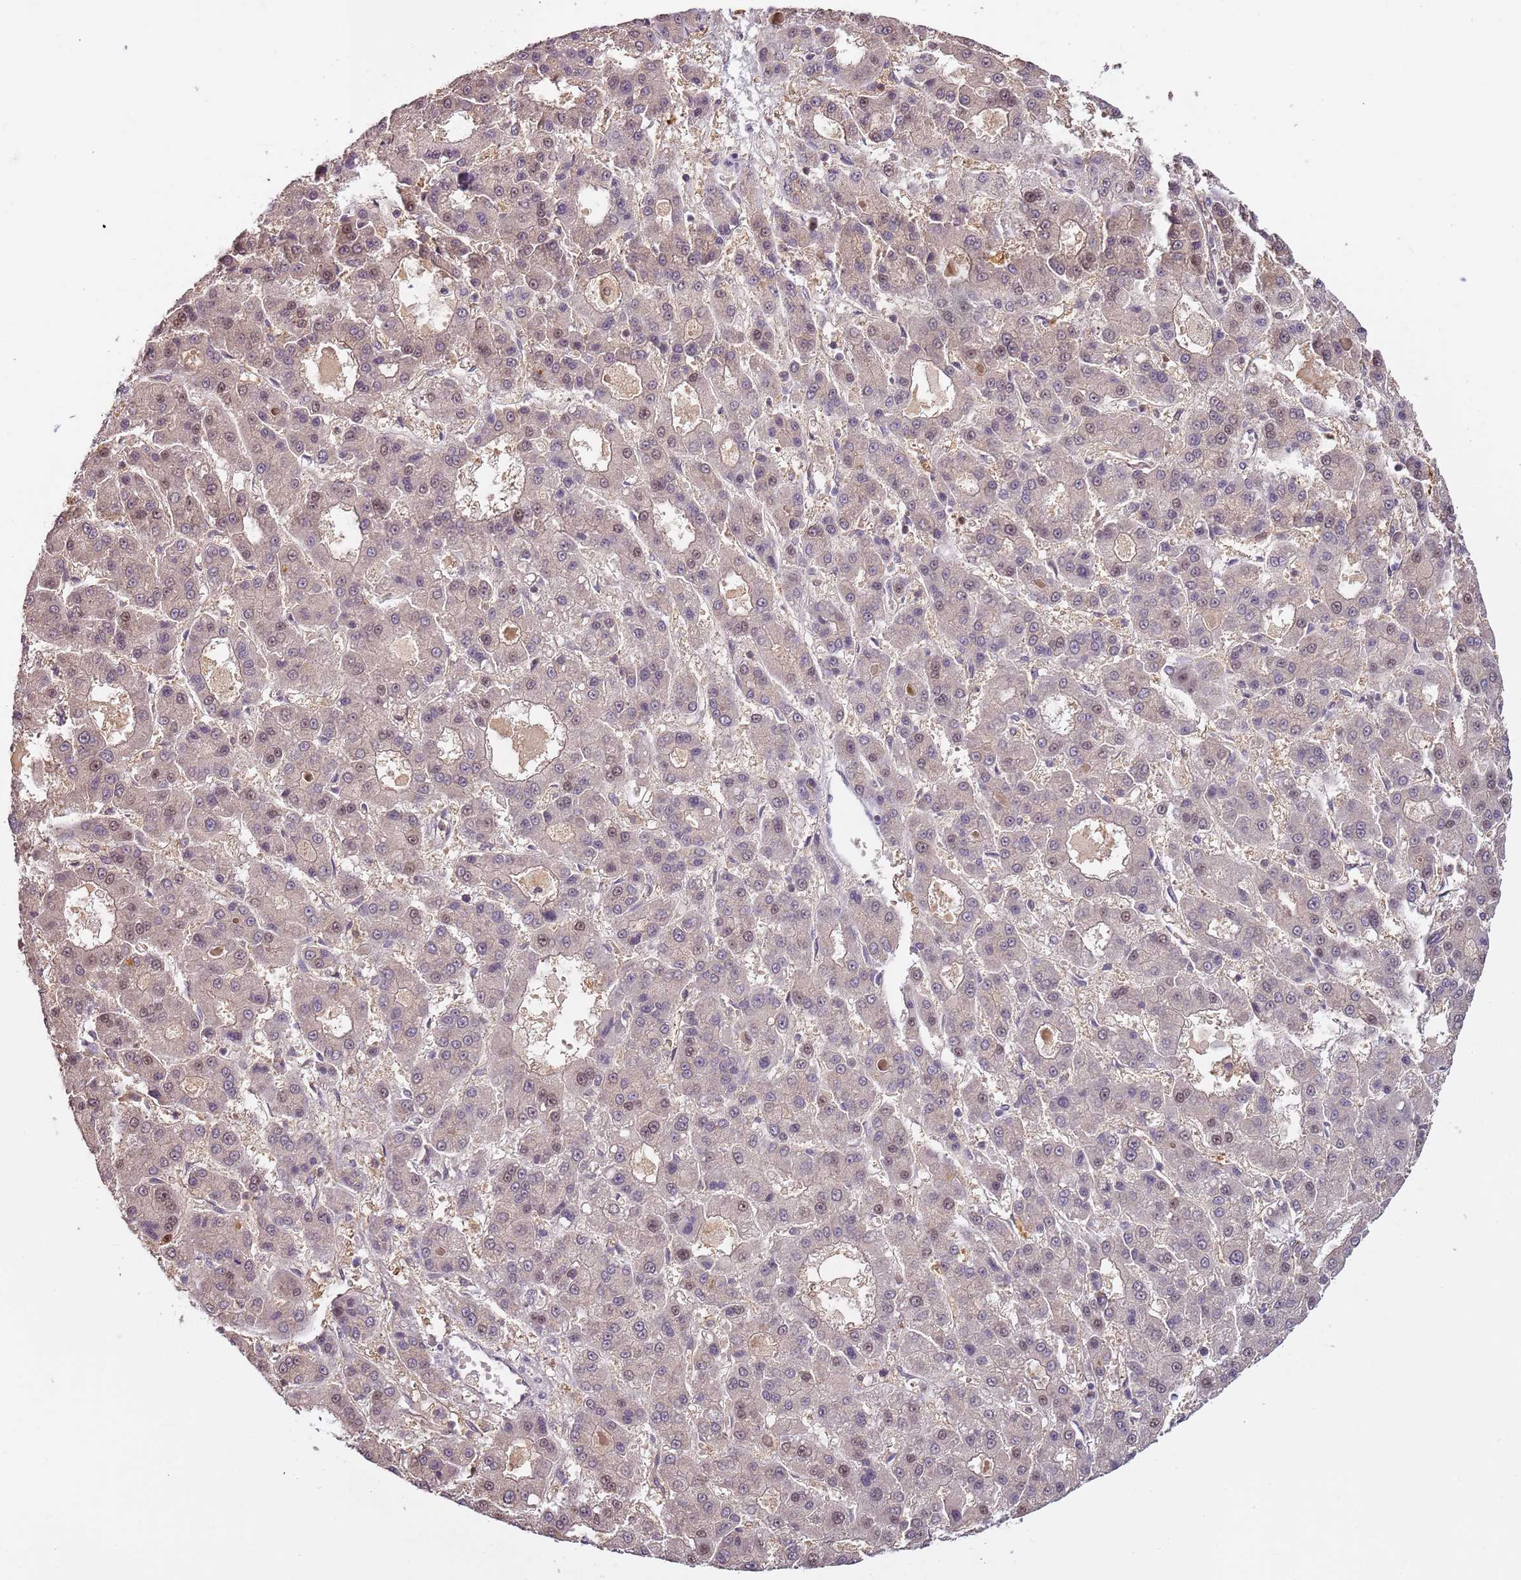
{"staining": {"intensity": "weak", "quantity": "25%-75%", "location": "nuclear"}, "tissue": "liver cancer", "cell_type": "Tumor cells", "image_type": "cancer", "snomed": [{"axis": "morphology", "description": "Carcinoma, Hepatocellular, NOS"}, {"axis": "topography", "description": "Liver"}], "caption": "Protein expression analysis of liver cancer reveals weak nuclear expression in about 25%-75% of tumor cells.", "gene": "GSTO2", "patient": {"sex": "male", "age": 70}}